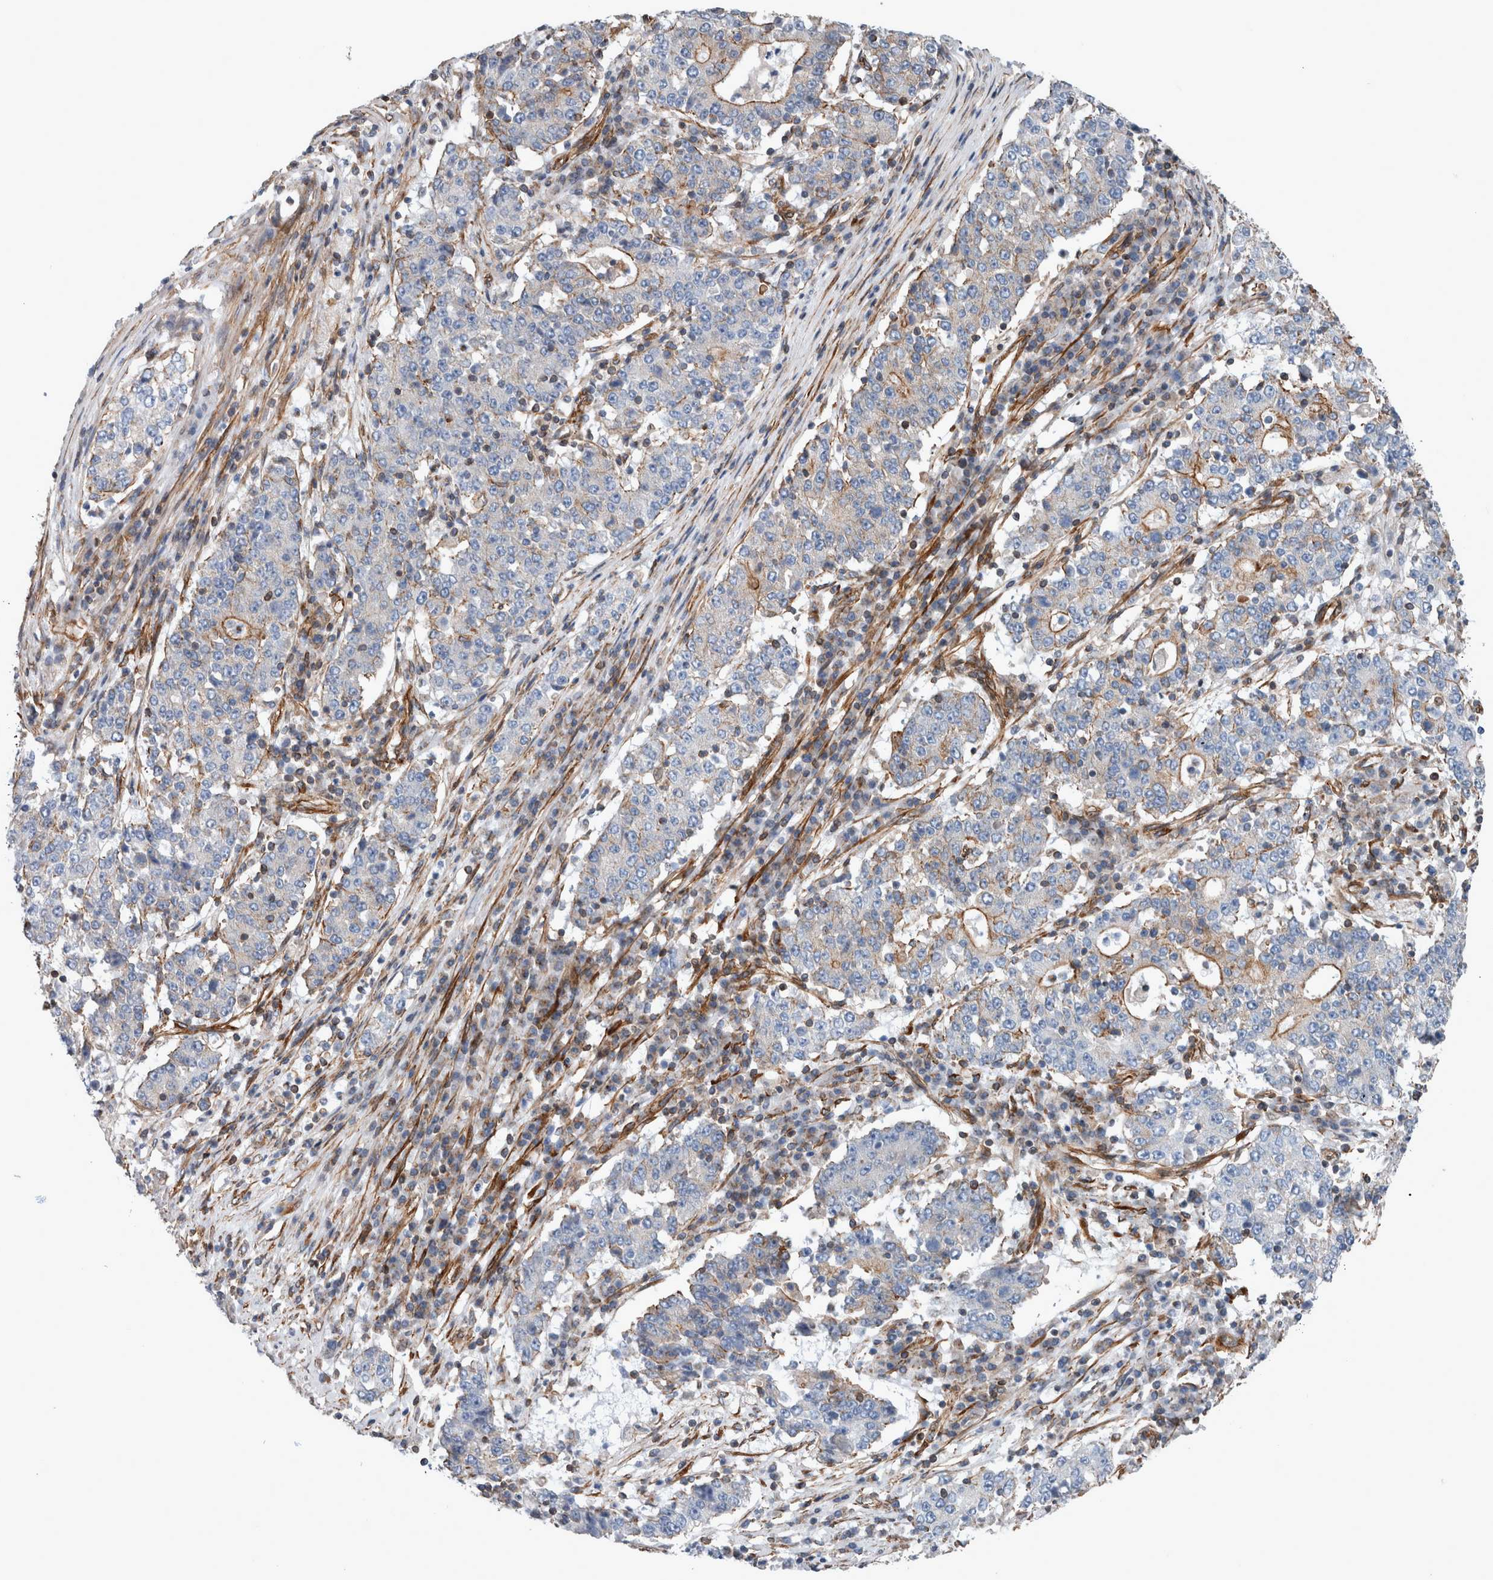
{"staining": {"intensity": "moderate", "quantity": "<25%", "location": "cytoplasmic/membranous"}, "tissue": "stomach cancer", "cell_type": "Tumor cells", "image_type": "cancer", "snomed": [{"axis": "morphology", "description": "Adenocarcinoma, NOS"}, {"axis": "topography", "description": "Stomach"}], "caption": "The immunohistochemical stain shows moderate cytoplasmic/membranous expression in tumor cells of stomach cancer tissue.", "gene": "PLEC", "patient": {"sex": "male", "age": 59}}